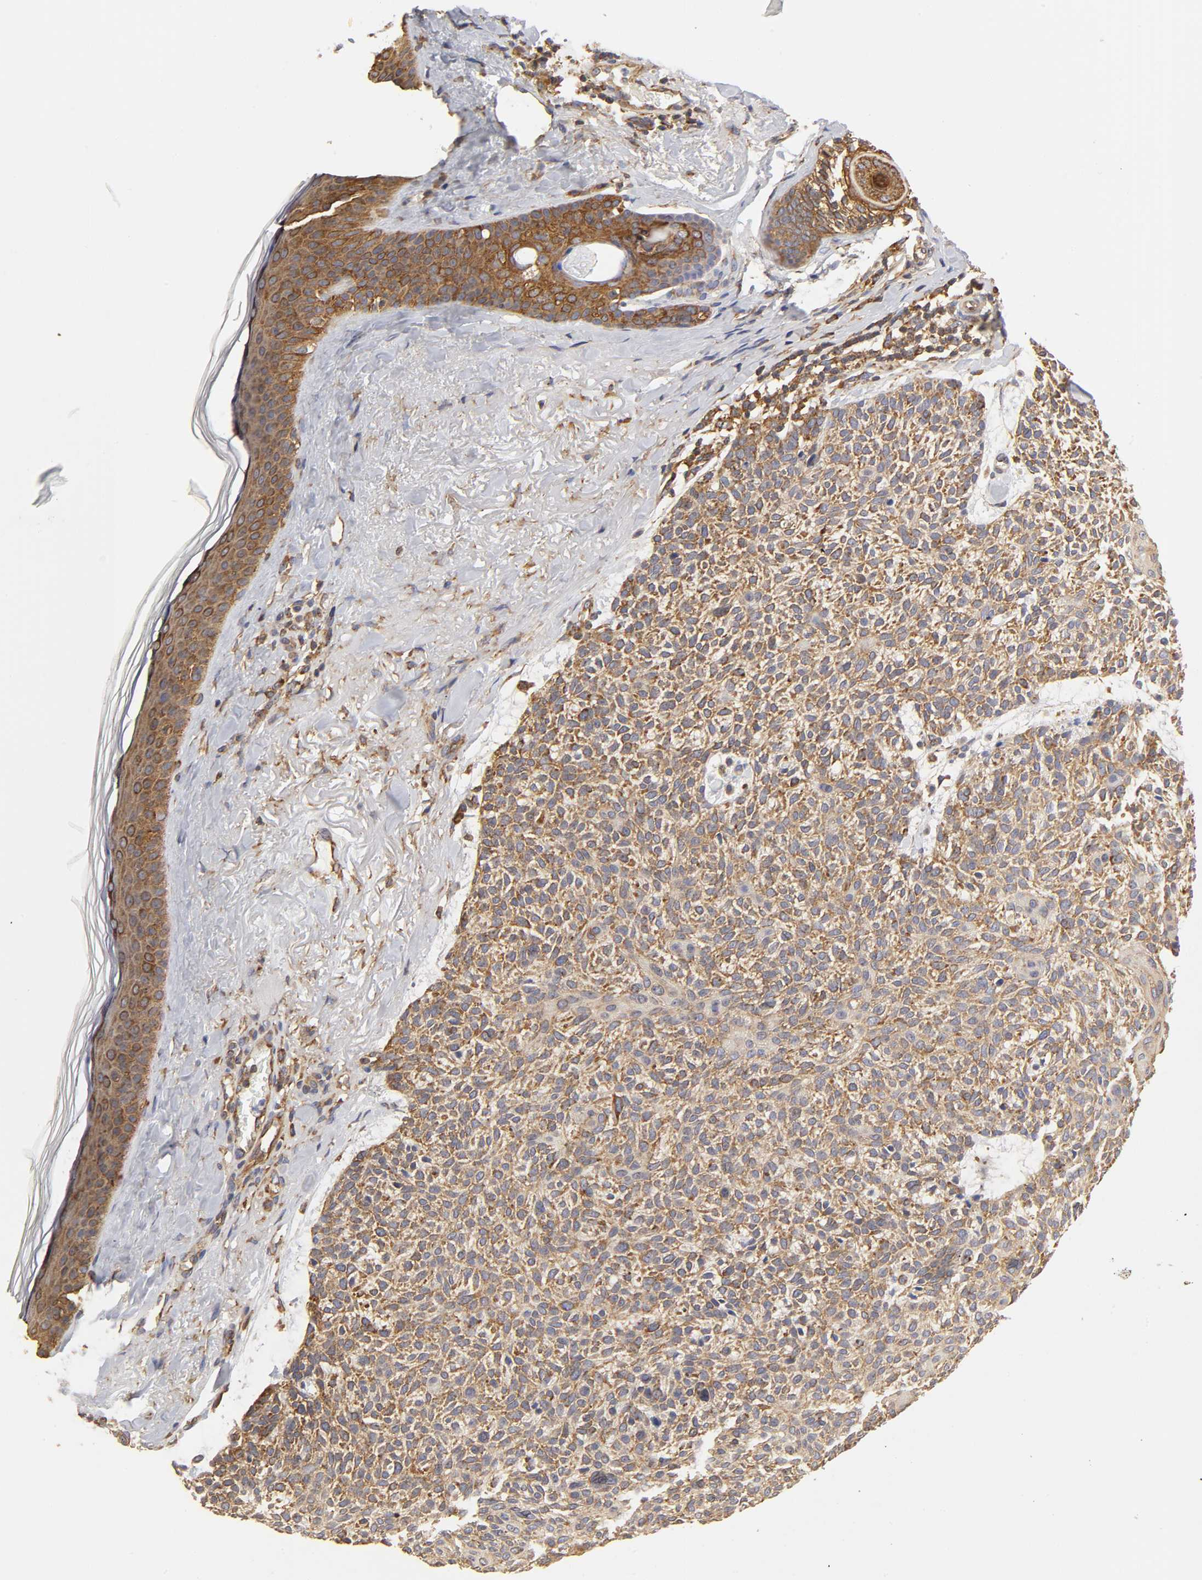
{"staining": {"intensity": "moderate", "quantity": ">75%", "location": "cytoplasmic/membranous"}, "tissue": "skin cancer", "cell_type": "Tumor cells", "image_type": "cancer", "snomed": [{"axis": "morphology", "description": "Normal tissue, NOS"}, {"axis": "morphology", "description": "Basal cell carcinoma"}, {"axis": "topography", "description": "Skin"}], "caption": "Immunohistochemistry (IHC) histopathology image of neoplastic tissue: human skin cancer (basal cell carcinoma) stained using immunohistochemistry demonstrates medium levels of moderate protein expression localized specifically in the cytoplasmic/membranous of tumor cells, appearing as a cytoplasmic/membranous brown color.", "gene": "RPL14", "patient": {"sex": "female", "age": 70}}